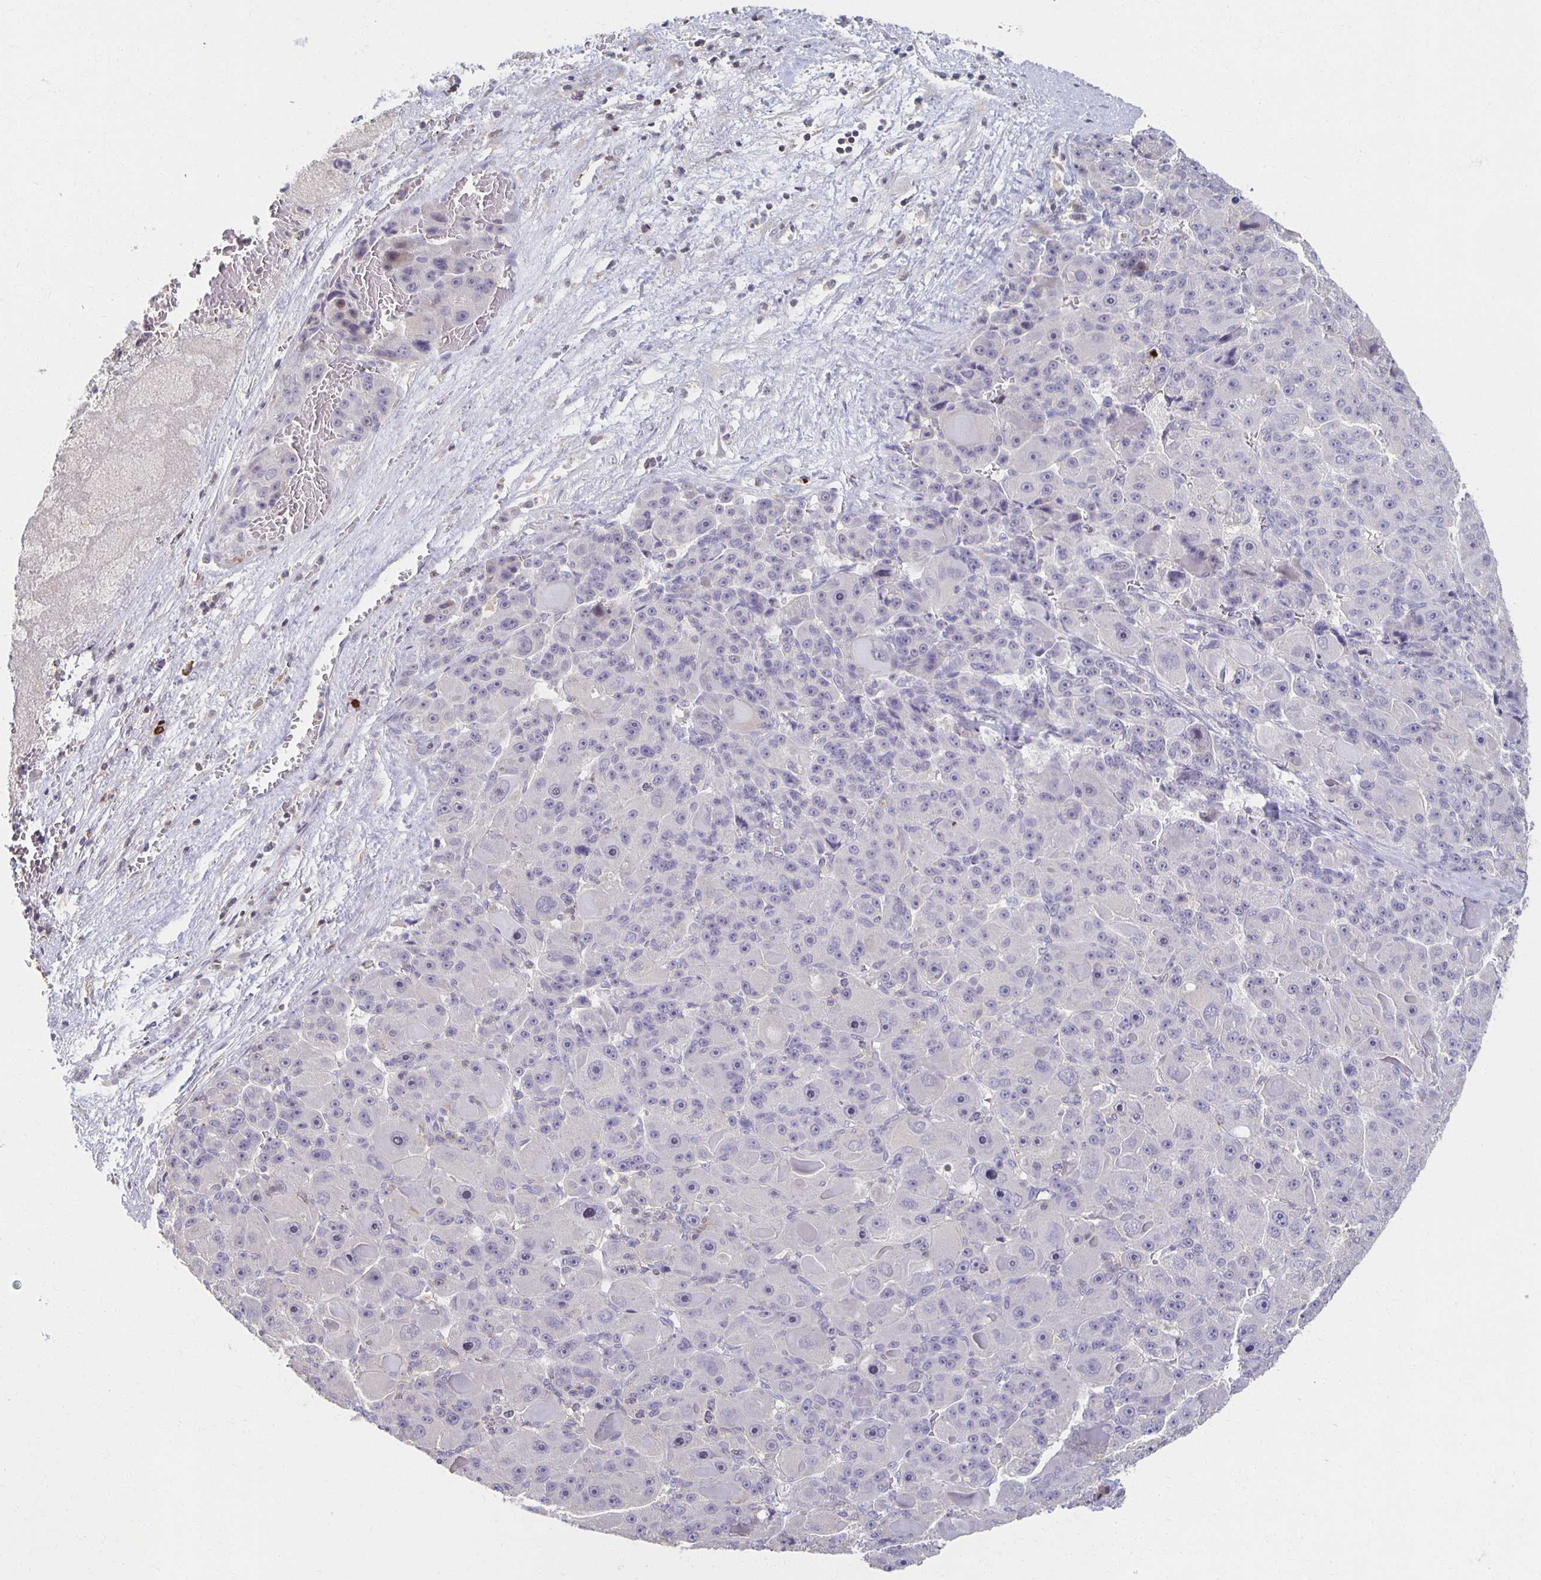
{"staining": {"intensity": "negative", "quantity": "none", "location": "none"}, "tissue": "liver cancer", "cell_type": "Tumor cells", "image_type": "cancer", "snomed": [{"axis": "morphology", "description": "Carcinoma, Hepatocellular, NOS"}, {"axis": "topography", "description": "Liver"}], "caption": "The IHC image has no significant staining in tumor cells of liver cancer (hepatocellular carcinoma) tissue.", "gene": "ZNF692", "patient": {"sex": "male", "age": 76}}